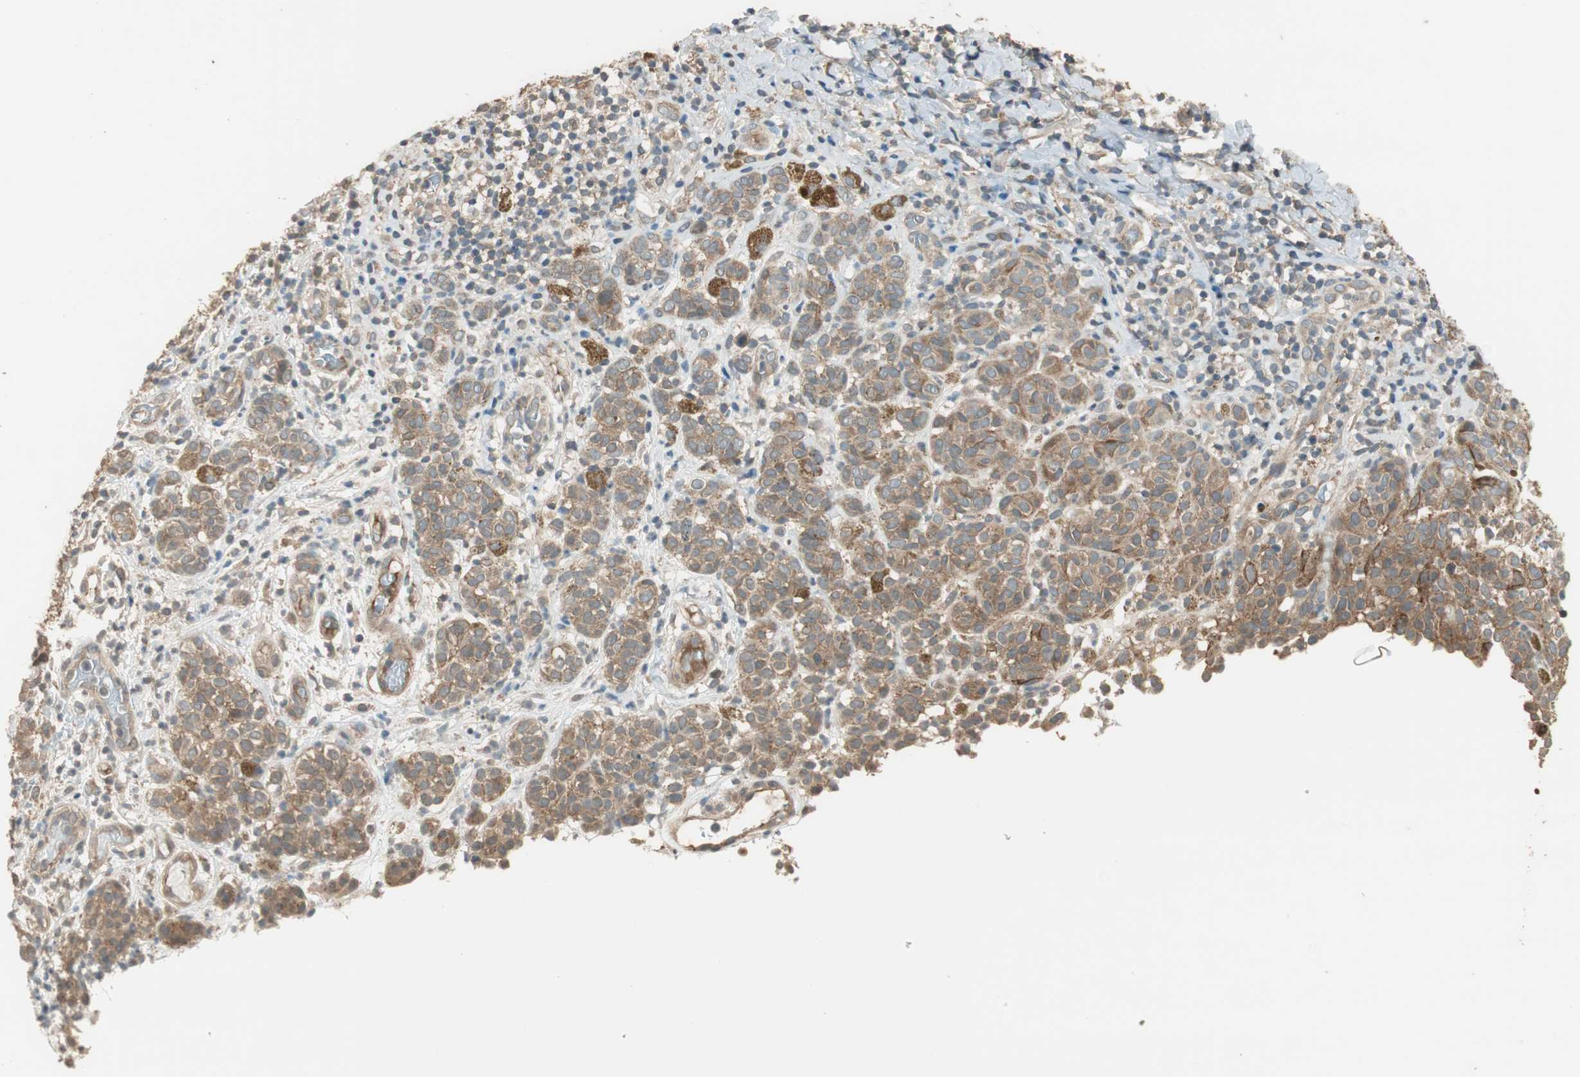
{"staining": {"intensity": "weak", "quantity": ">75%", "location": "cytoplasmic/membranous"}, "tissue": "melanoma", "cell_type": "Tumor cells", "image_type": "cancer", "snomed": [{"axis": "morphology", "description": "Malignant melanoma, NOS"}, {"axis": "topography", "description": "Skin"}], "caption": "Immunohistochemistry (IHC) (DAB) staining of malignant melanoma shows weak cytoplasmic/membranous protein staining in about >75% of tumor cells. (DAB (3,3'-diaminobenzidine) IHC with brightfield microscopy, high magnification).", "gene": "PFDN5", "patient": {"sex": "male", "age": 64}}